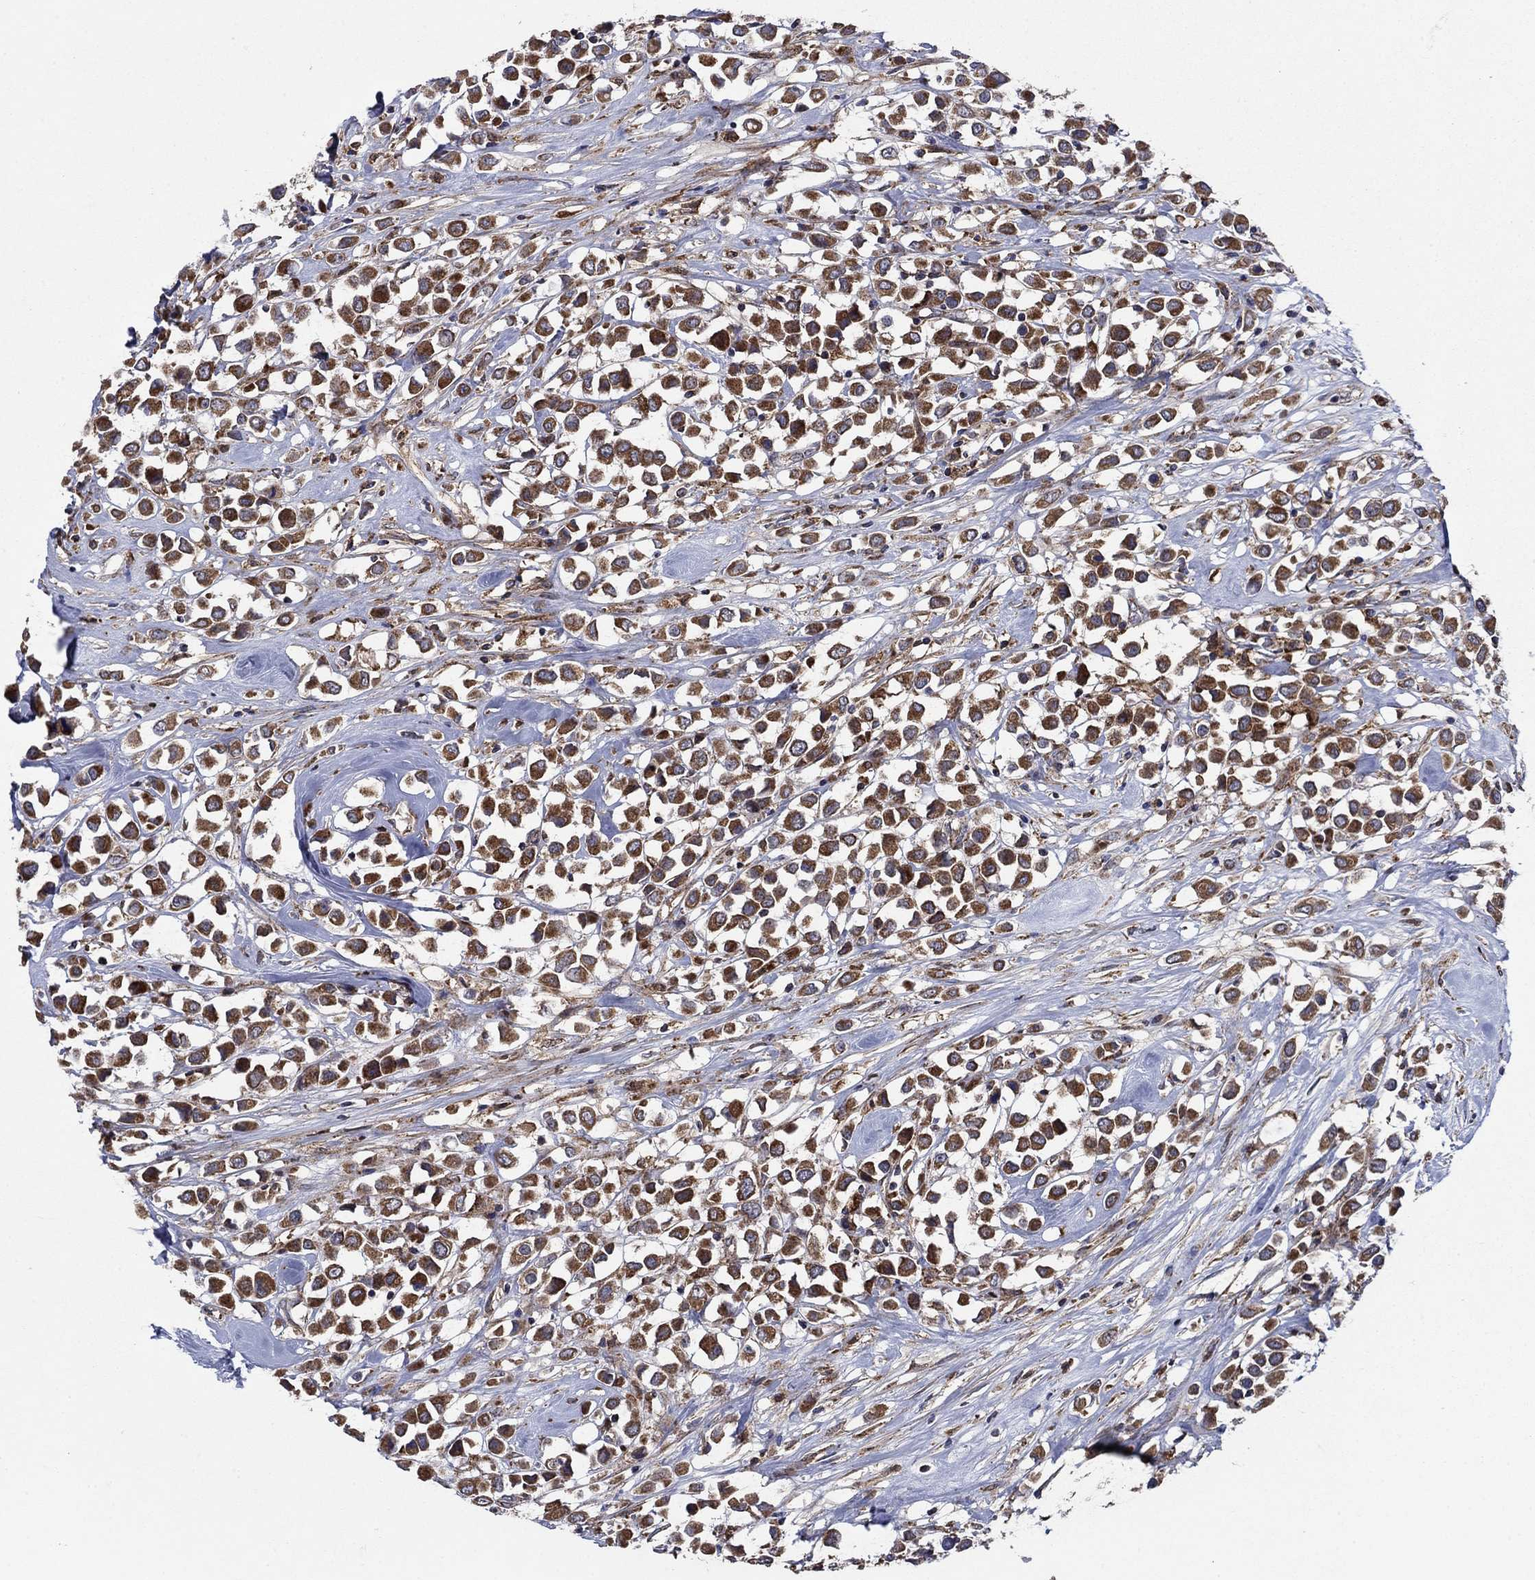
{"staining": {"intensity": "strong", "quantity": ">75%", "location": "cytoplasmic/membranous"}, "tissue": "breast cancer", "cell_type": "Tumor cells", "image_type": "cancer", "snomed": [{"axis": "morphology", "description": "Duct carcinoma"}, {"axis": "topography", "description": "Breast"}], "caption": "Tumor cells exhibit strong cytoplasmic/membranous positivity in about >75% of cells in breast cancer (invasive ductal carcinoma). (Stains: DAB (3,3'-diaminobenzidine) in brown, nuclei in blue, Microscopy: brightfield microscopy at high magnification).", "gene": "RNF19B", "patient": {"sex": "female", "age": 61}}